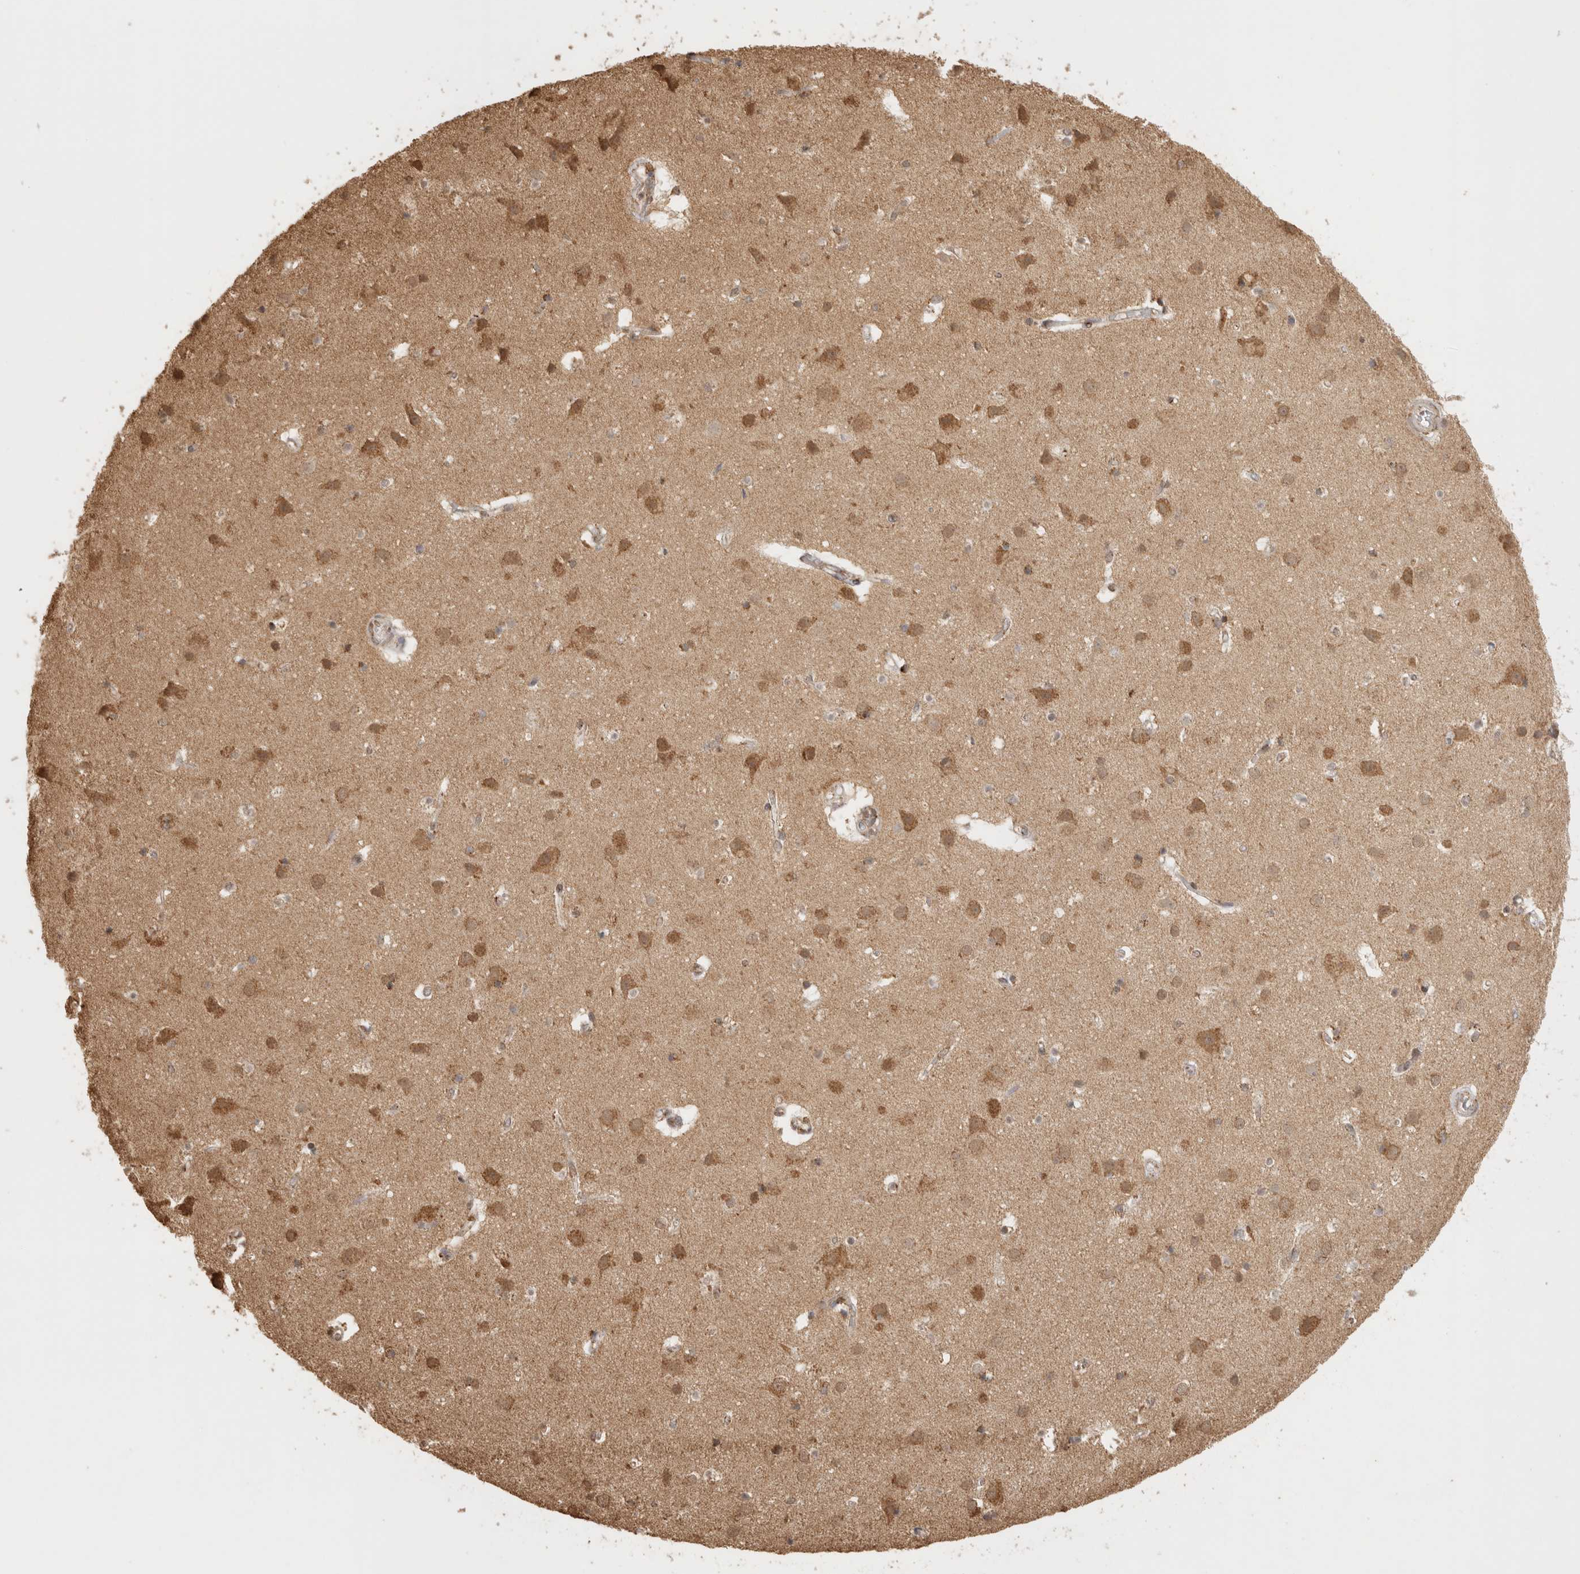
{"staining": {"intensity": "weak", "quantity": "<25%", "location": "cytoplasmic/membranous"}, "tissue": "cerebral cortex", "cell_type": "Endothelial cells", "image_type": "normal", "snomed": [{"axis": "morphology", "description": "Normal tissue, NOS"}, {"axis": "topography", "description": "Cerebral cortex"}], "caption": "Cerebral cortex stained for a protein using immunohistochemistry demonstrates no positivity endothelial cells.", "gene": "BNIP3L", "patient": {"sex": "male", "age": 54}}